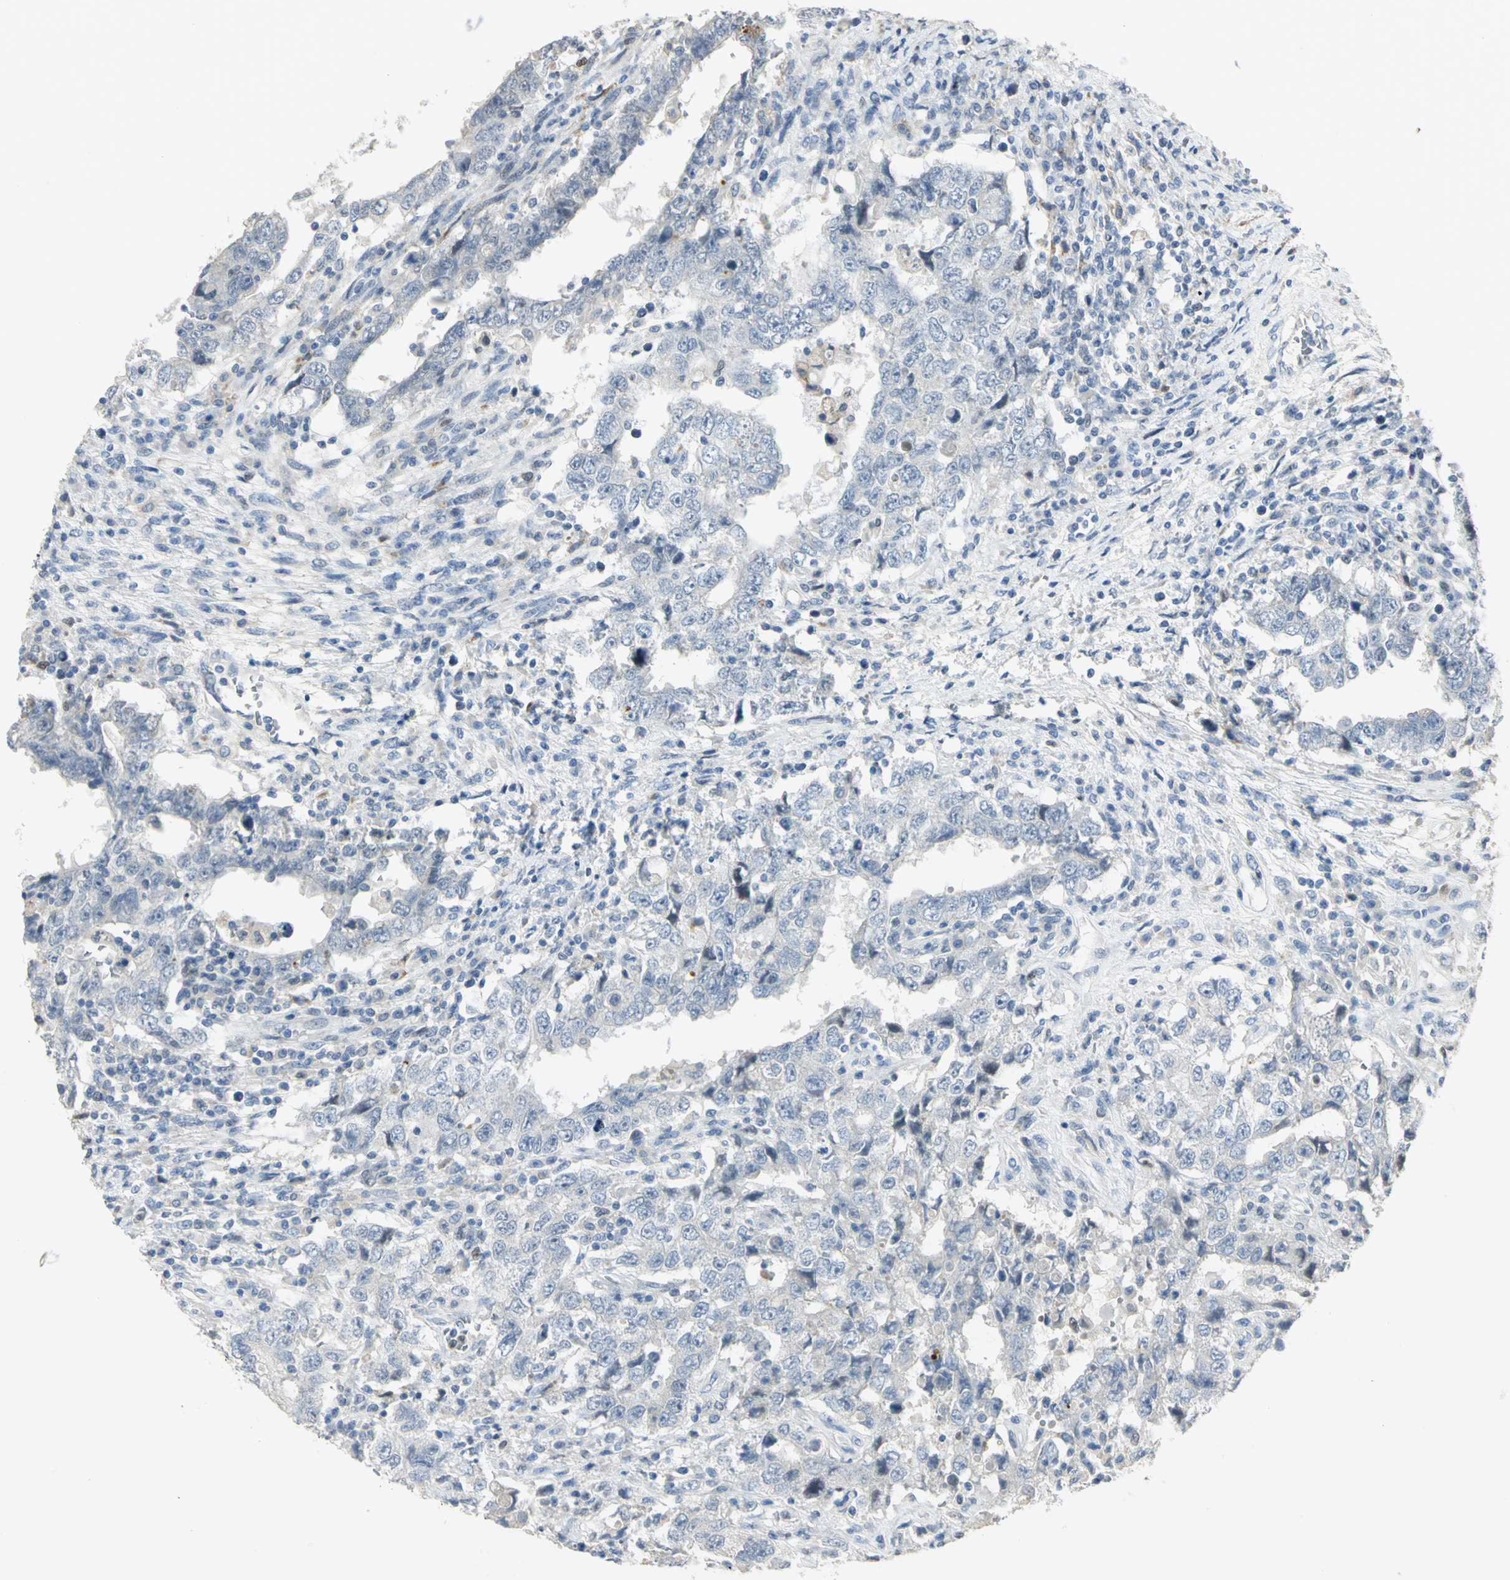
{"staining": {"intensity": "negative", "quantity": "none", "location": "none"}, "tissue": "testis cancer", "cell_type": "Tumor cells", "image_type": "cancer", "snomed": [{"axis": "morphology", "description": "Carcinoma, Embryonal, NOS"}, {"axis": "topography", "description": "Testis"}], "caption": "DAB (3,3'-diaminobenzidine) immunohistochemical staining of human testis cancer reveals no significant staining in tumor cells.", "gene": "BCL6", "patient": {"sex": "male", "age": 26}}